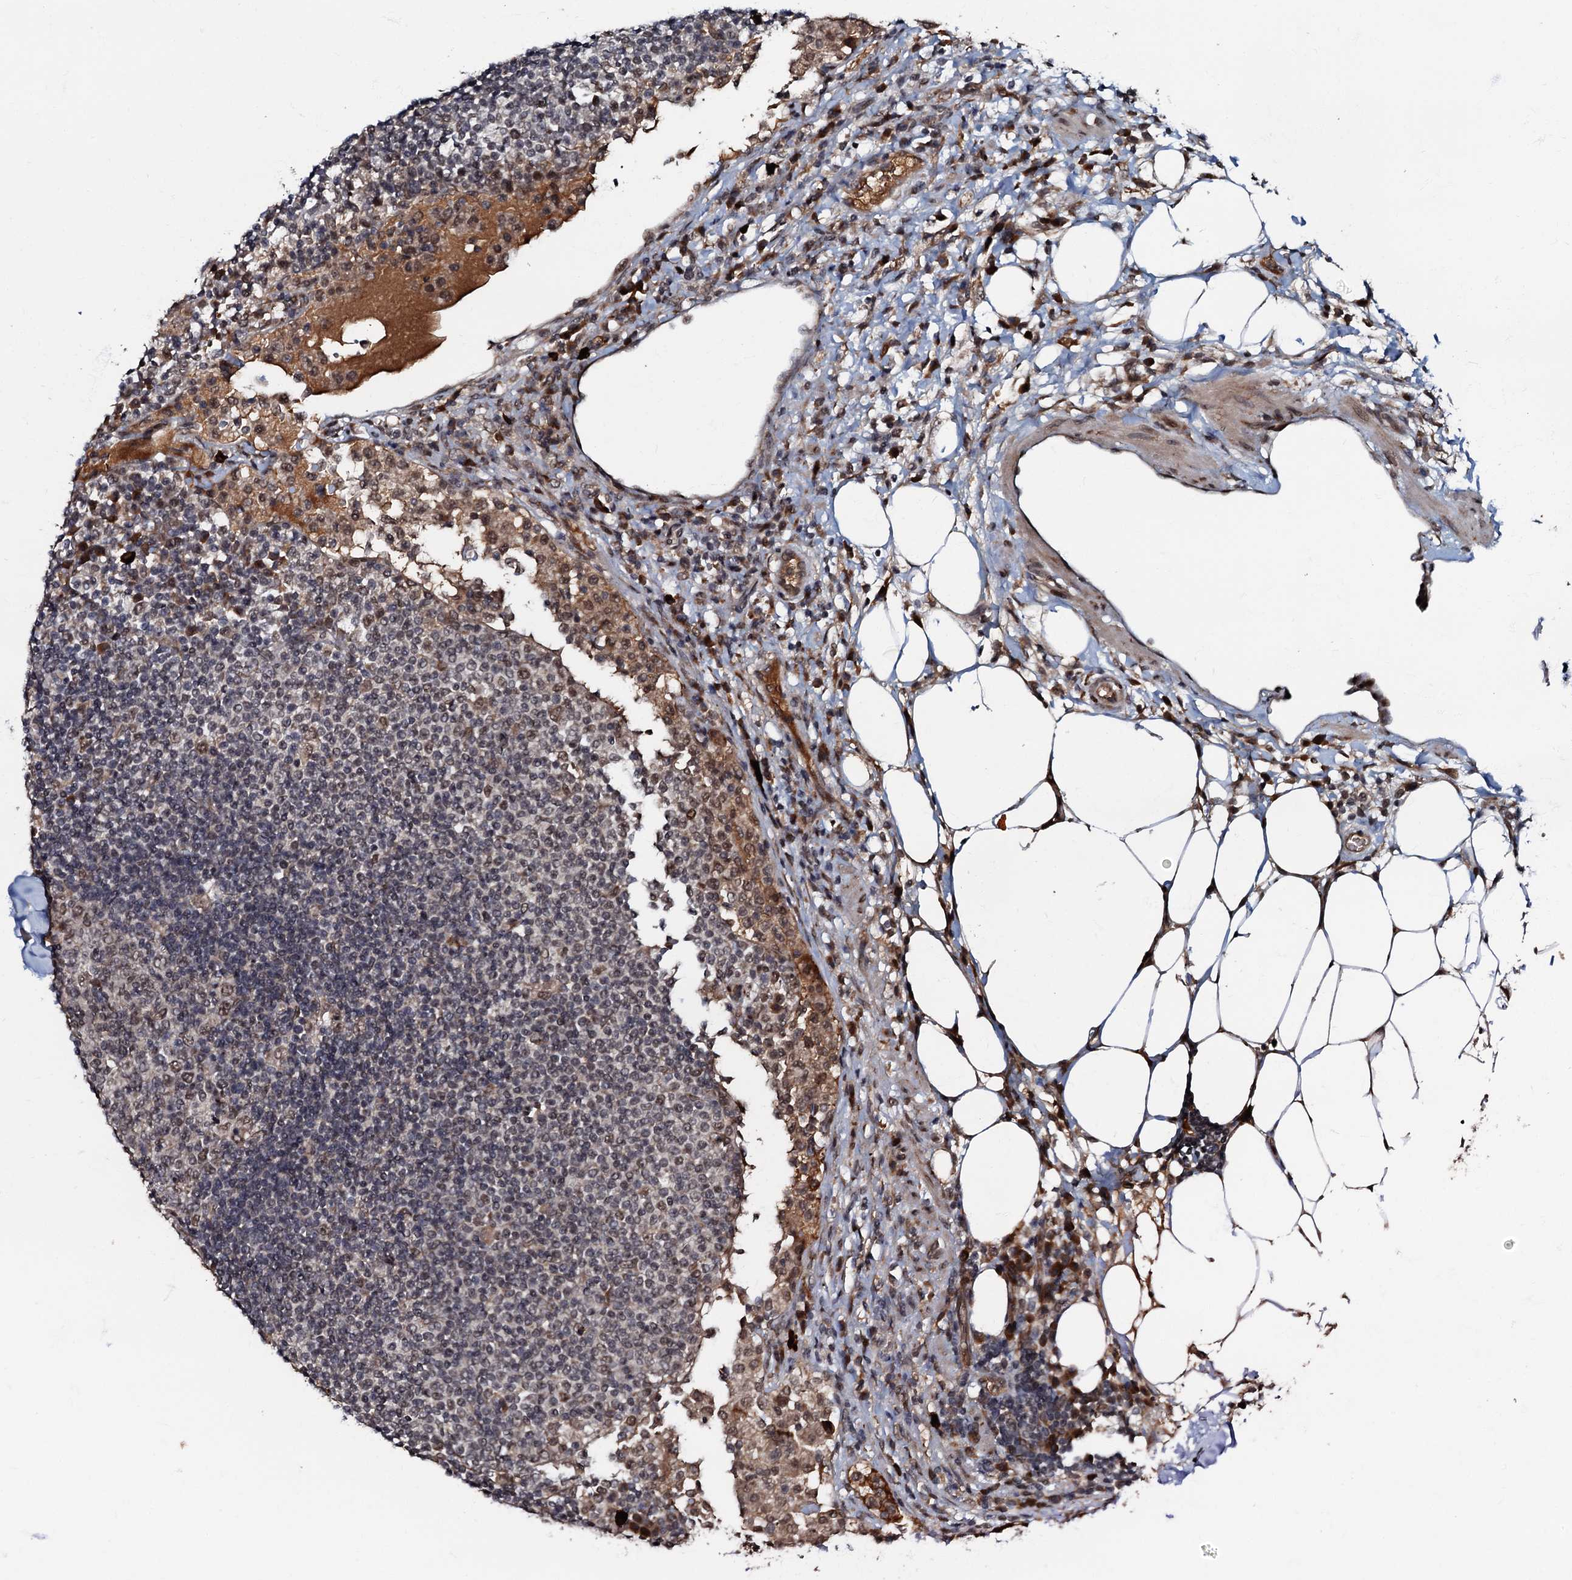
{"staining": {"intensity": "weak", "quantity": ">75%", "location": "nuclear"}, "tissue": "lymph node", "cell_type": "Germinal center cells", "image_type": "normal", "snomed": [{"axis": "morphology", "description": "Normal tissue, NOS"}, {"axis": "topography", "description": "Lymph node"}], "caption": "Lymph node stained for a protein (brown) shows weak nuclear positive positivity in approximately >75% of germinal center cells.", "gene": "C18orf32", "patient": {"sex": "female", "age": 53}}